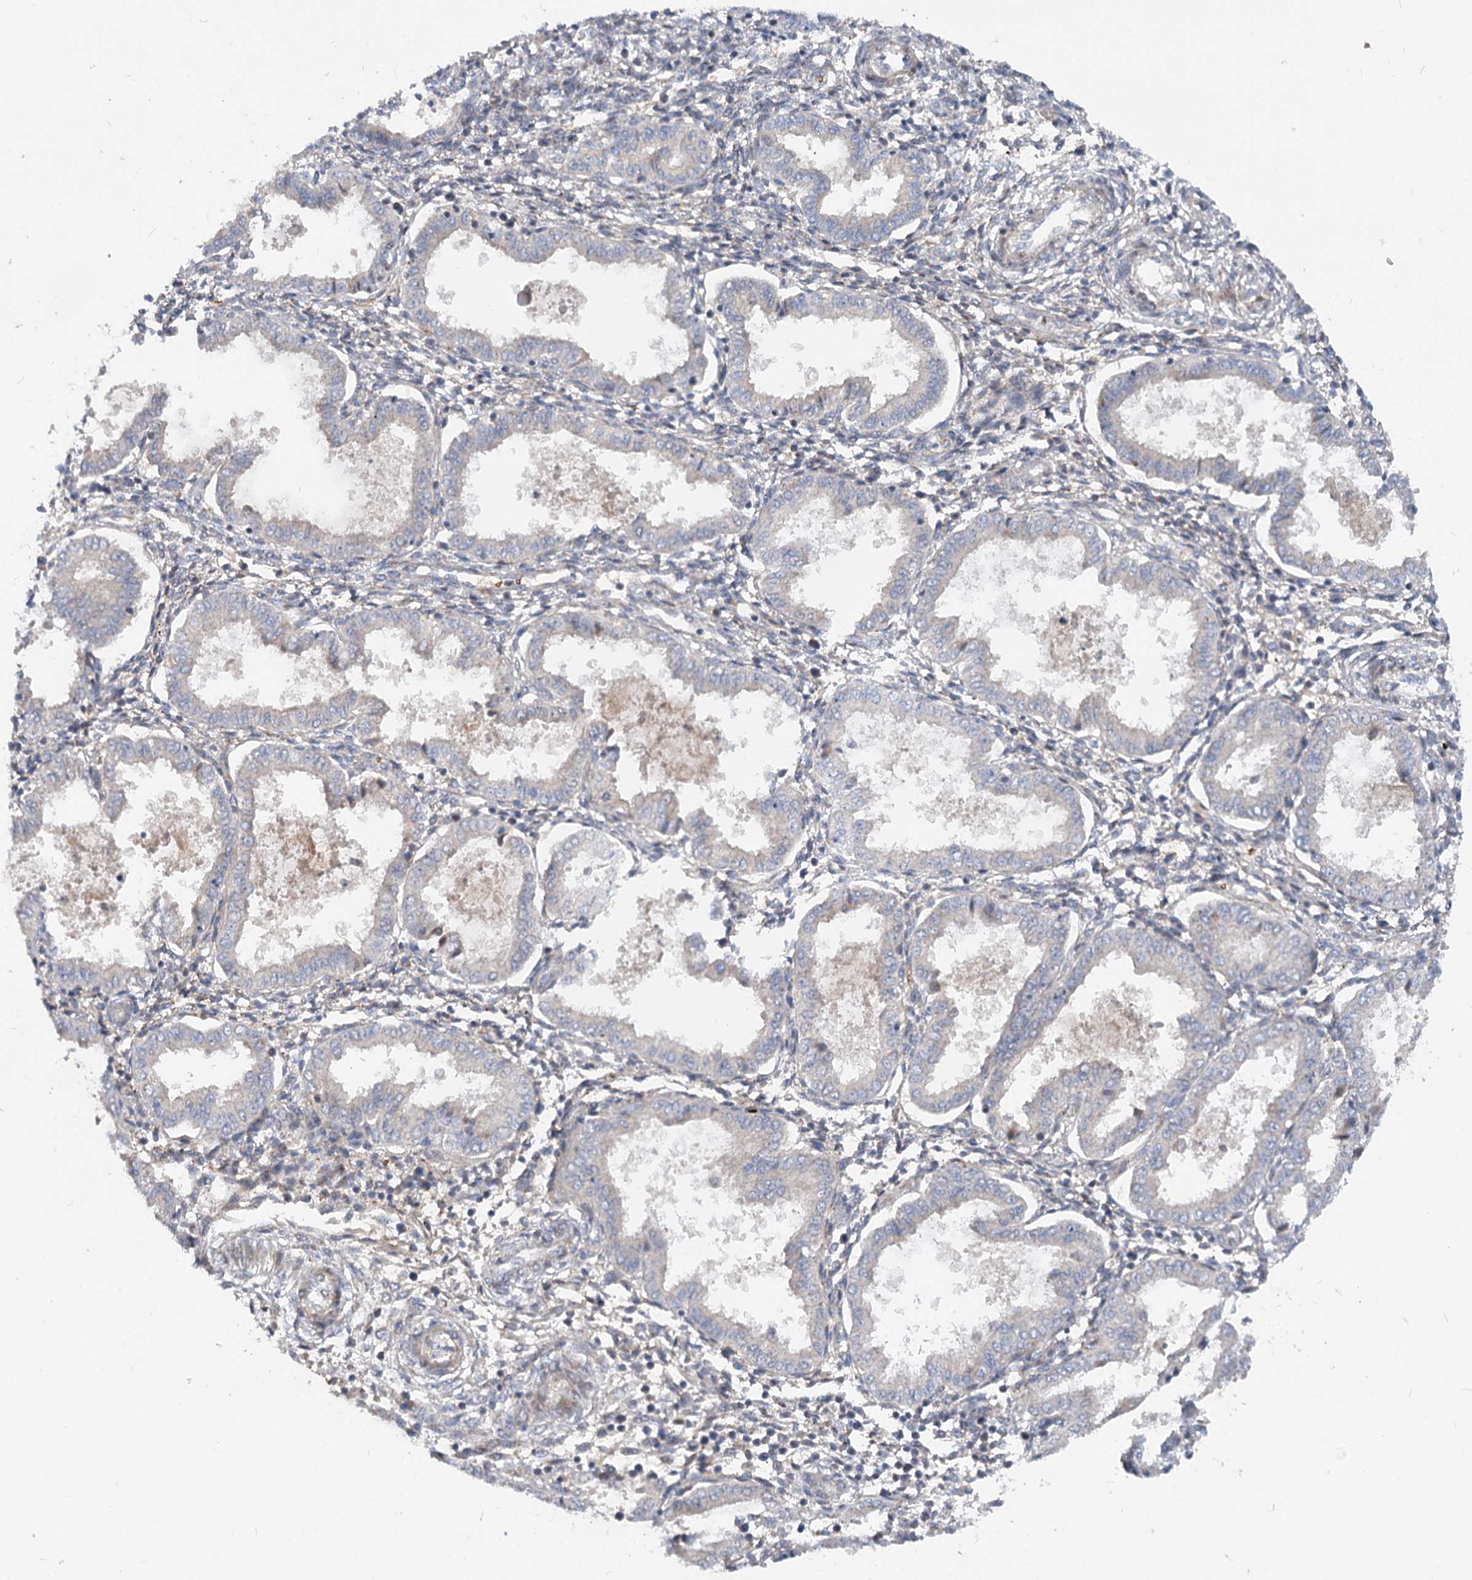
{"staining": {"intensity": "weak", "quantity": "<25%", "location": "cytoplasmic/membranous"}, "tissue": "endometrium", "cell_type": "Cells in endometrial stroma", "image_type": "normal", "snomed": [{"axis": "morphology", "description": "Normal tissue, NOS"}, {"axis": "topography", "description": "Endometrium"}], "caption": "Cells in endometrial stroma are negative for protein expression in normal human endometrium.", "gene": "FGF19", "patient": {"sex": "female", "age": 33}}